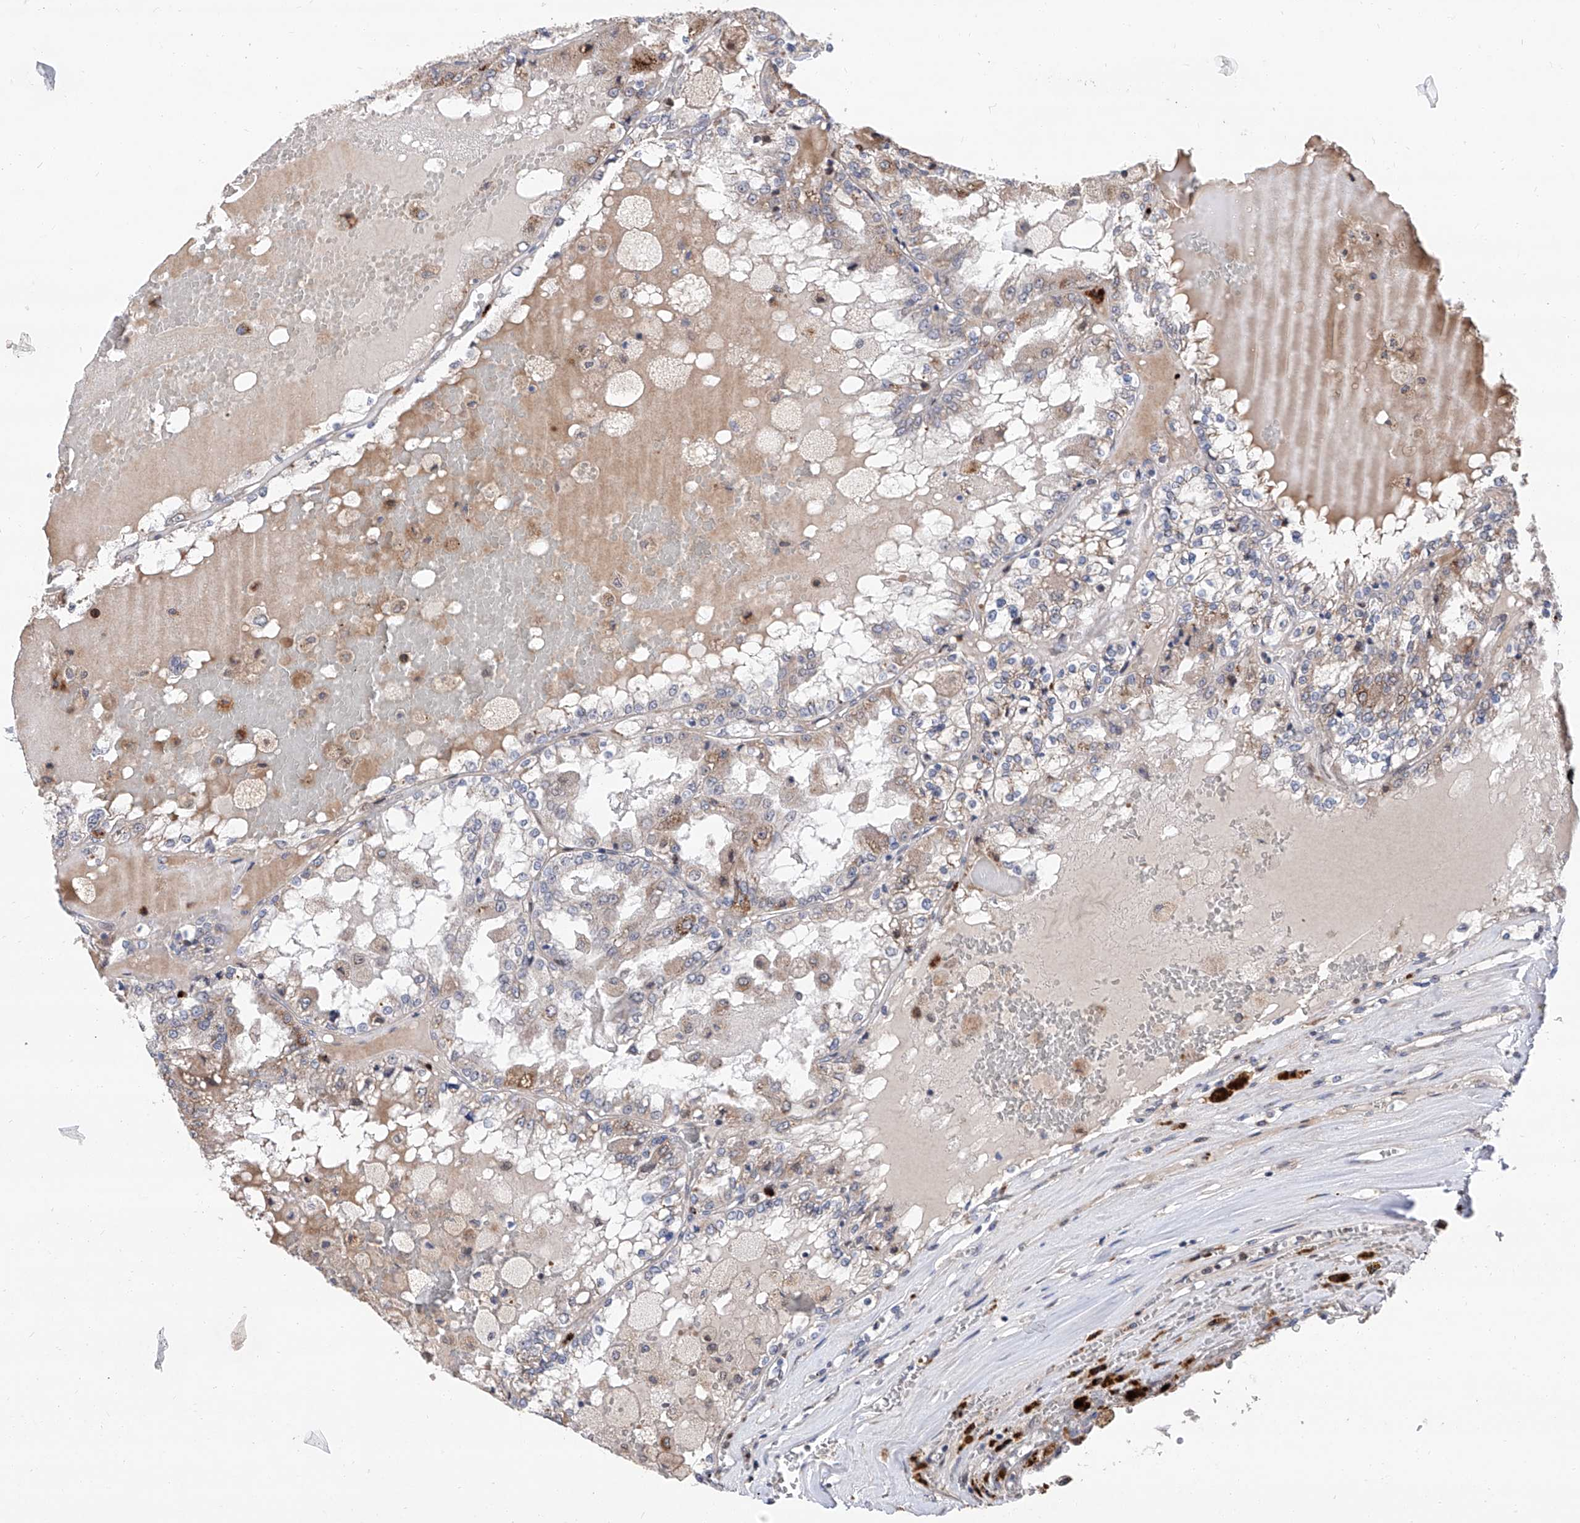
{"staining": {"intensity": "weak", "quantity": "<25%", "location": "cytoplasmic/membranous"}, "tissue": "renal cancer", "cell_type": "Tumor cells", "image_type": "cancer", "snomed": [{"axis": "morphology", "description": "Adenocarcinoma, NOS"}, {"axis": "topography", "description": "Kidney"}], "caption": "An image of human renal adenocarcinoma is negative for staining in tumor cells. Nuclei are stained in blue.", "gene": "FARP2", "patient": {"sex": "female", "age": 56}}